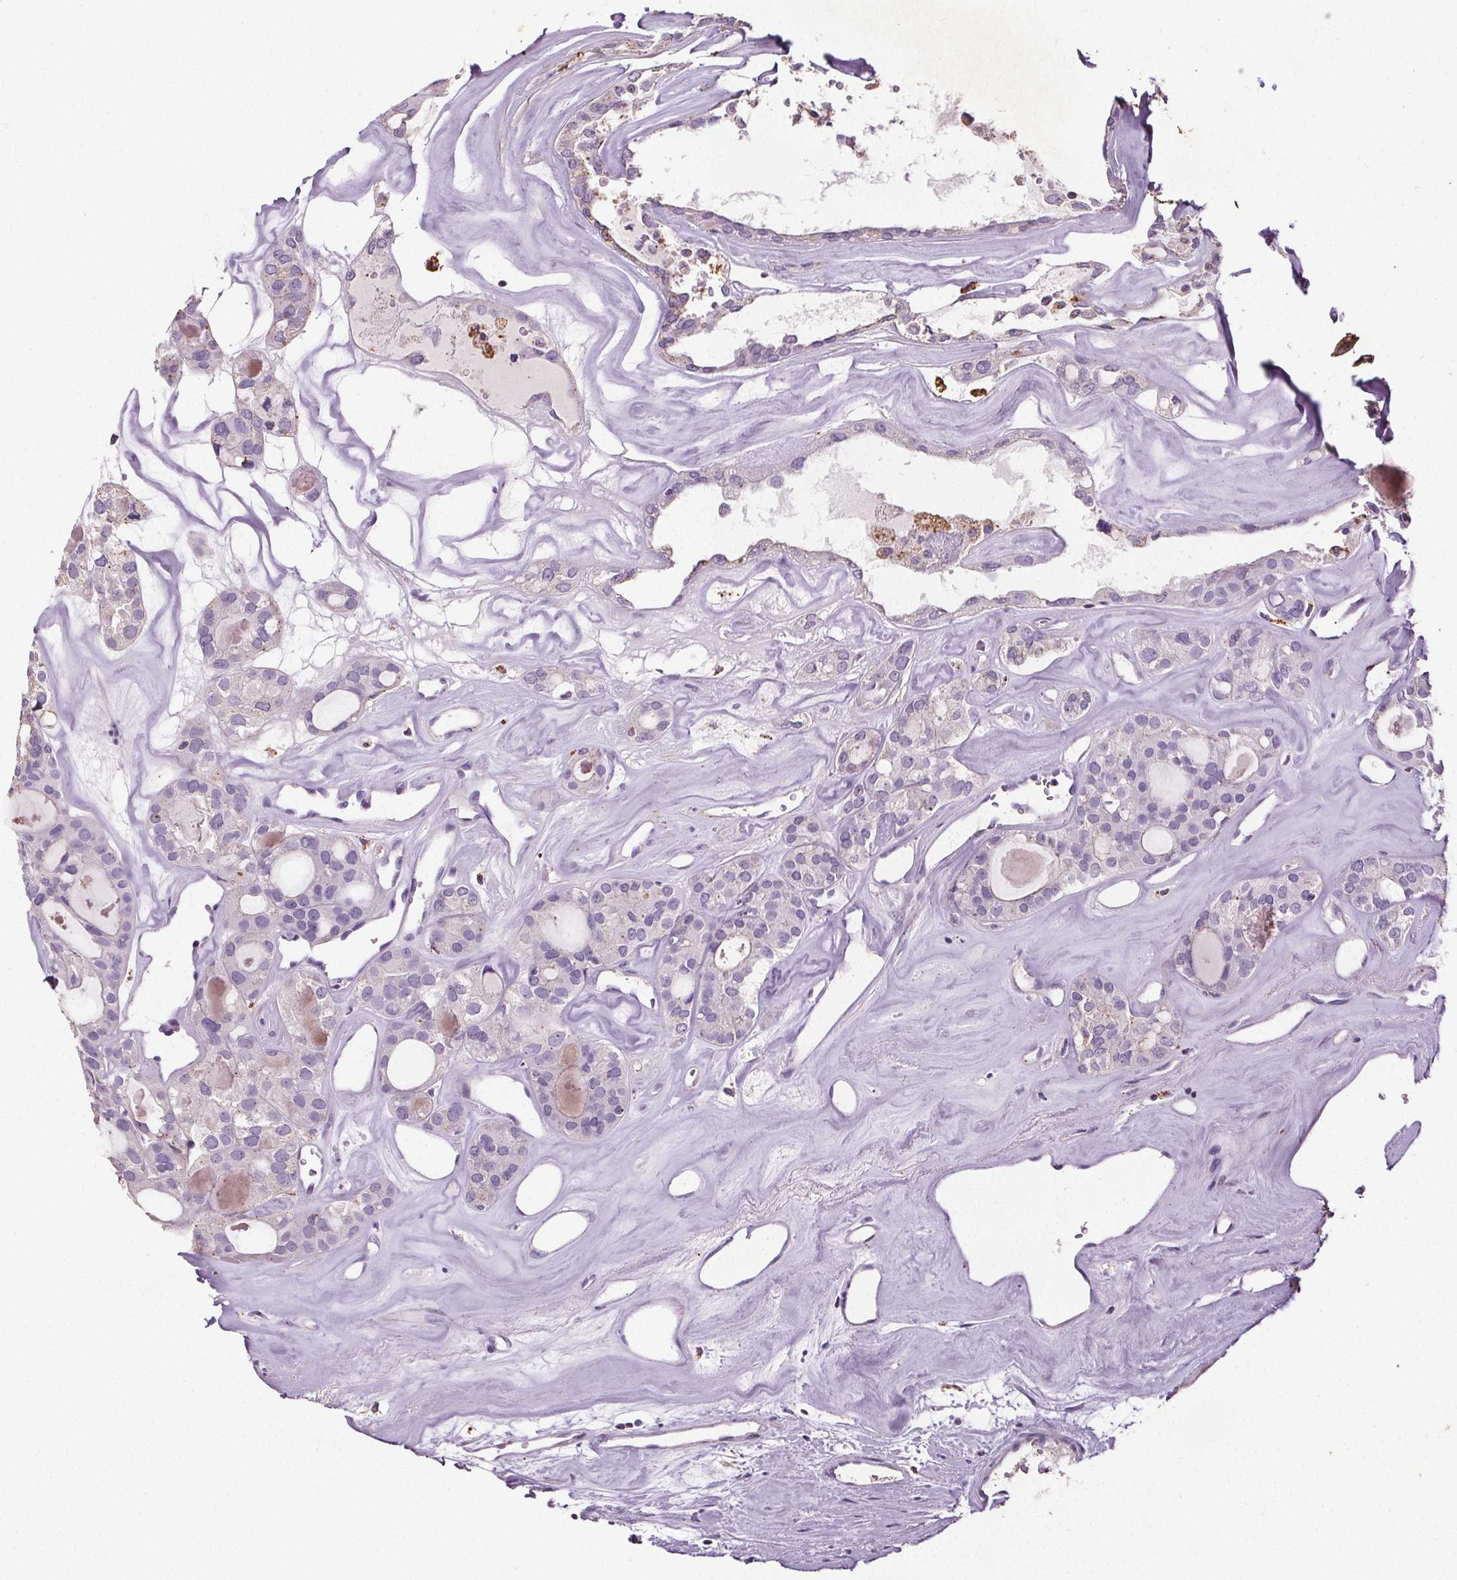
{"staining": {"intensity": "negative", "quantity": "none", "location": "none"}, "tissue": "thyroid cancer", "cell_type": "Tumor cells", "image_type": "cancer", "snomed": [{"axis": "morphology", "description": "Follicular adenoma carcinoma, NOS"}, {"axis": "topography", "description": "Thyroid gland"}], "caption": "This is a micrograph of immunohistochemistry staining of follicular adenoma carcinoma (thyroid), which shows no positivity in tumor cells.", "gene": "C19orf84", "patient": {"sex": "male", "age": 75}}